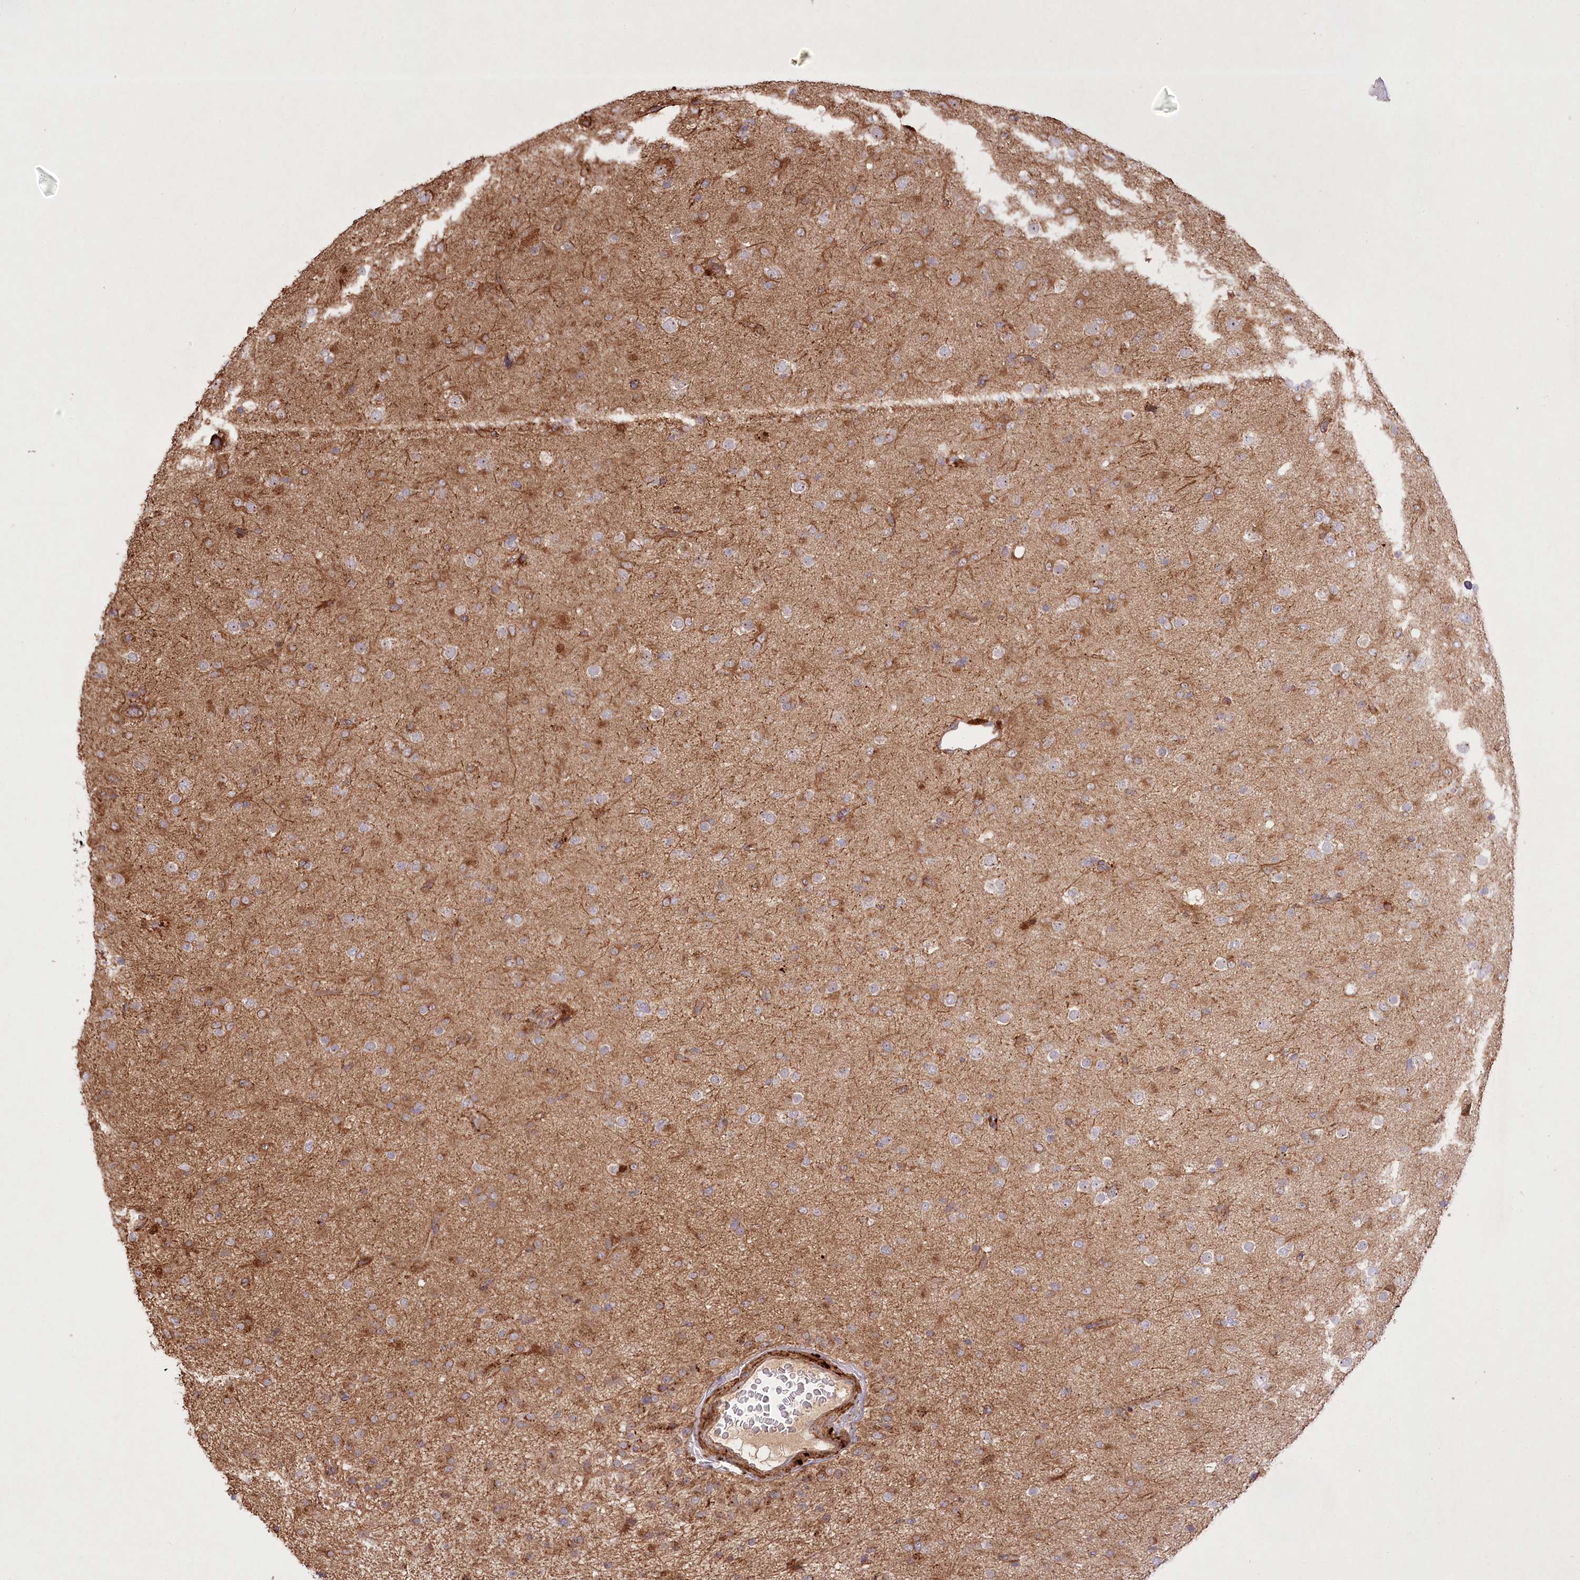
{"staining": {"intensity": "weak", "quantity": "25%-75%", "location": "cytoplasmic/membranous"}, "tissue": "glioma", "cell_type": "Tumor cells", "image_type": "cancer", "snomed": [{"axis": "morphology", "description": "Glioma, malignant, Low grade"}, {"axis": "topography", "description": "Brain"}], "caption": "Tumor cells reveal weak cytoplasmic/membranous staining in approximately 25%-75% of cells in low-grade glioma (malignant).", "gene": "RNF24", "patient": {"sex": "male", "age": 65}}